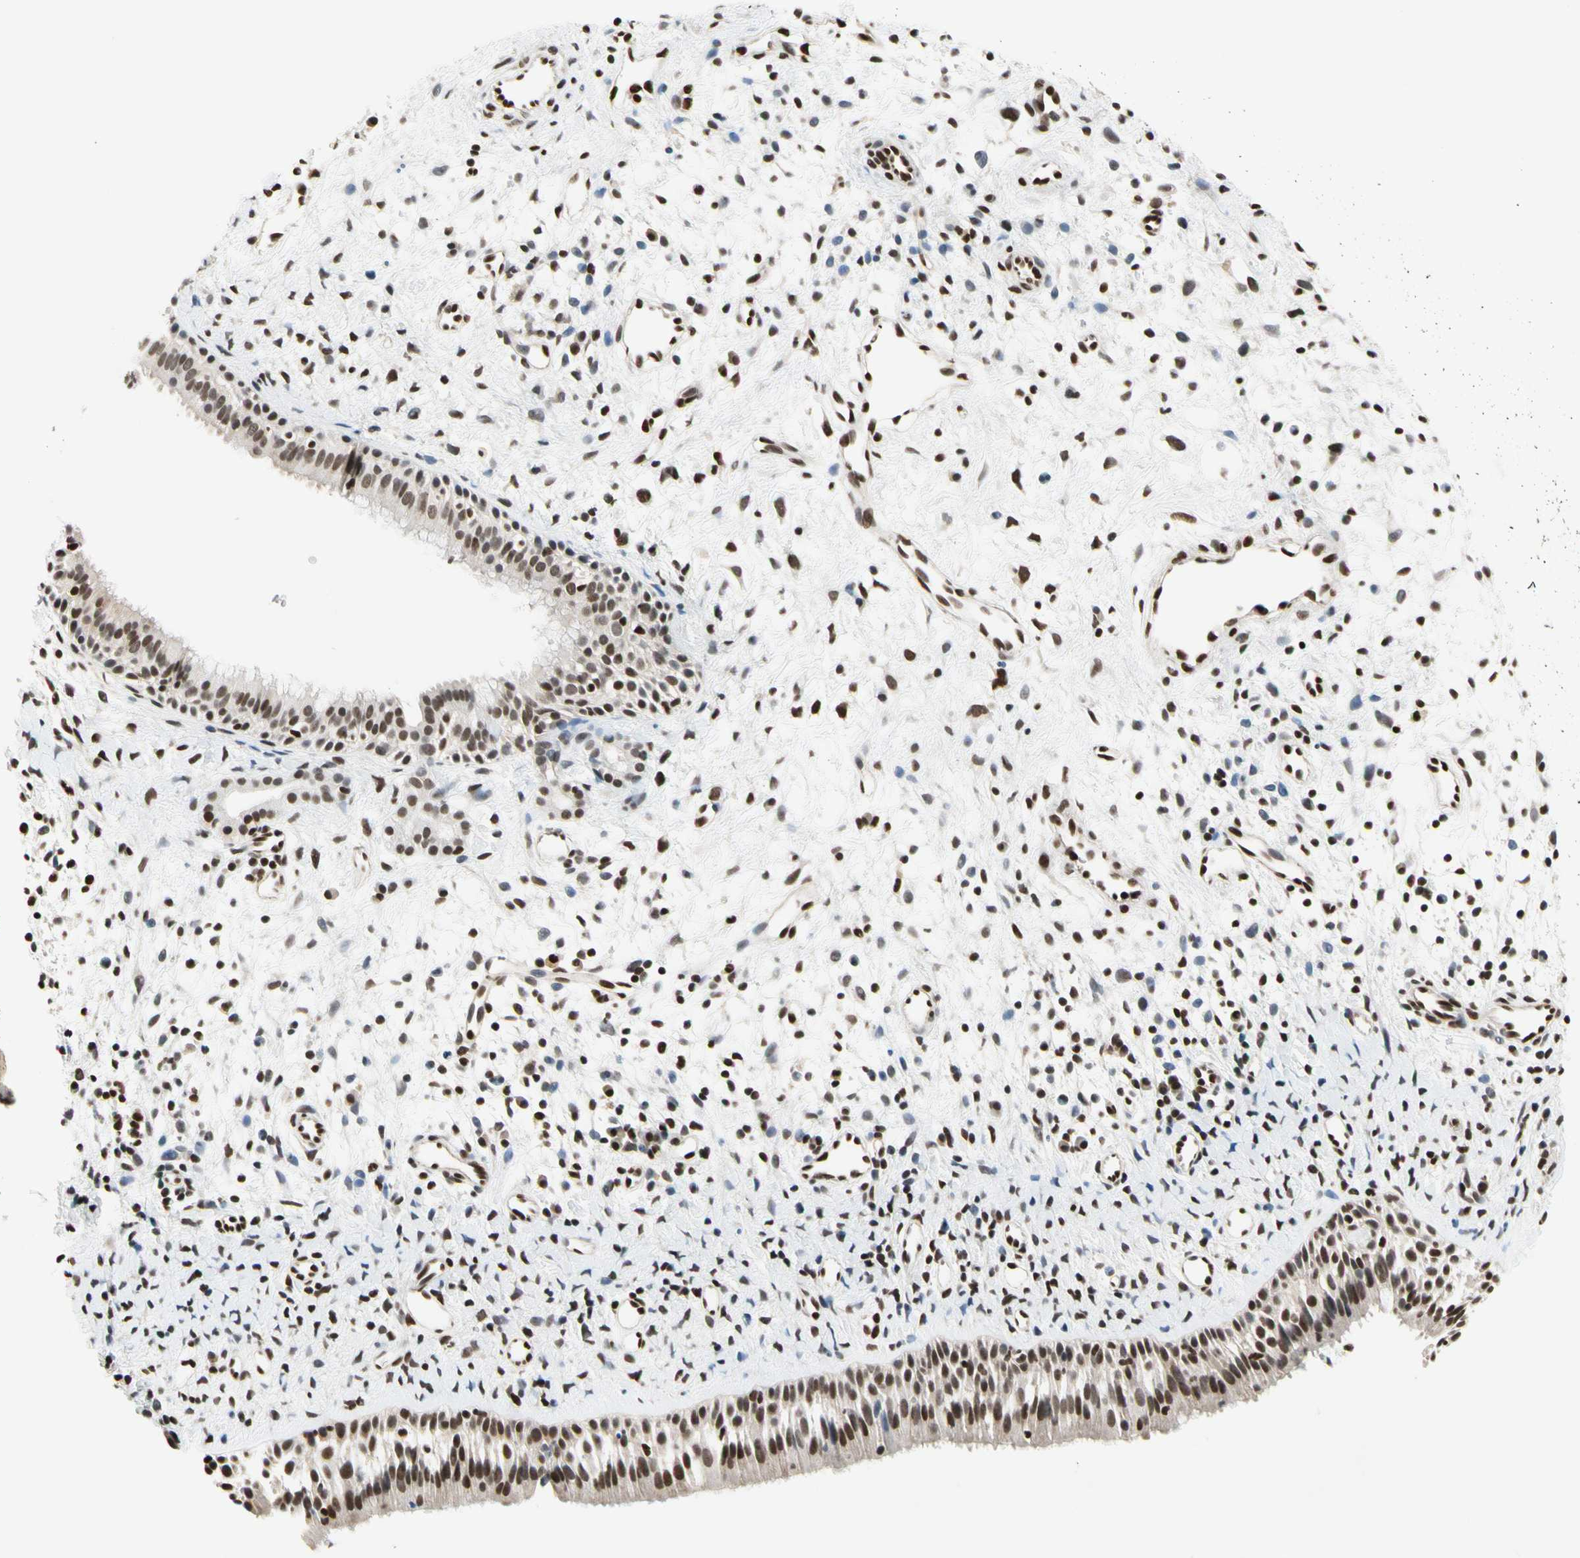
{"staining": {"intensity": "moderate", "quantity": ">75%", "location": "cytoplasmic/membranous,nuclear"}, "tissue": "nasopharynx", "cell_type": "Respiratory epithelial cells", "image_type": "normal", "snomed": [{"axis": "morphology", "description": "Normal tissue, NOS"}, {"axis": "topography", "description": "Nasopharynx"}], "caption": "An IHC micrograph of normal tissue is shown. Protein staining in brown labels moderate cytoplasmic/membranous,nuclear positivity in nasopharynx within respiratory epithelial cells.", "gene": "RECQL", "patient": {"sex": "male", "age": 22}}